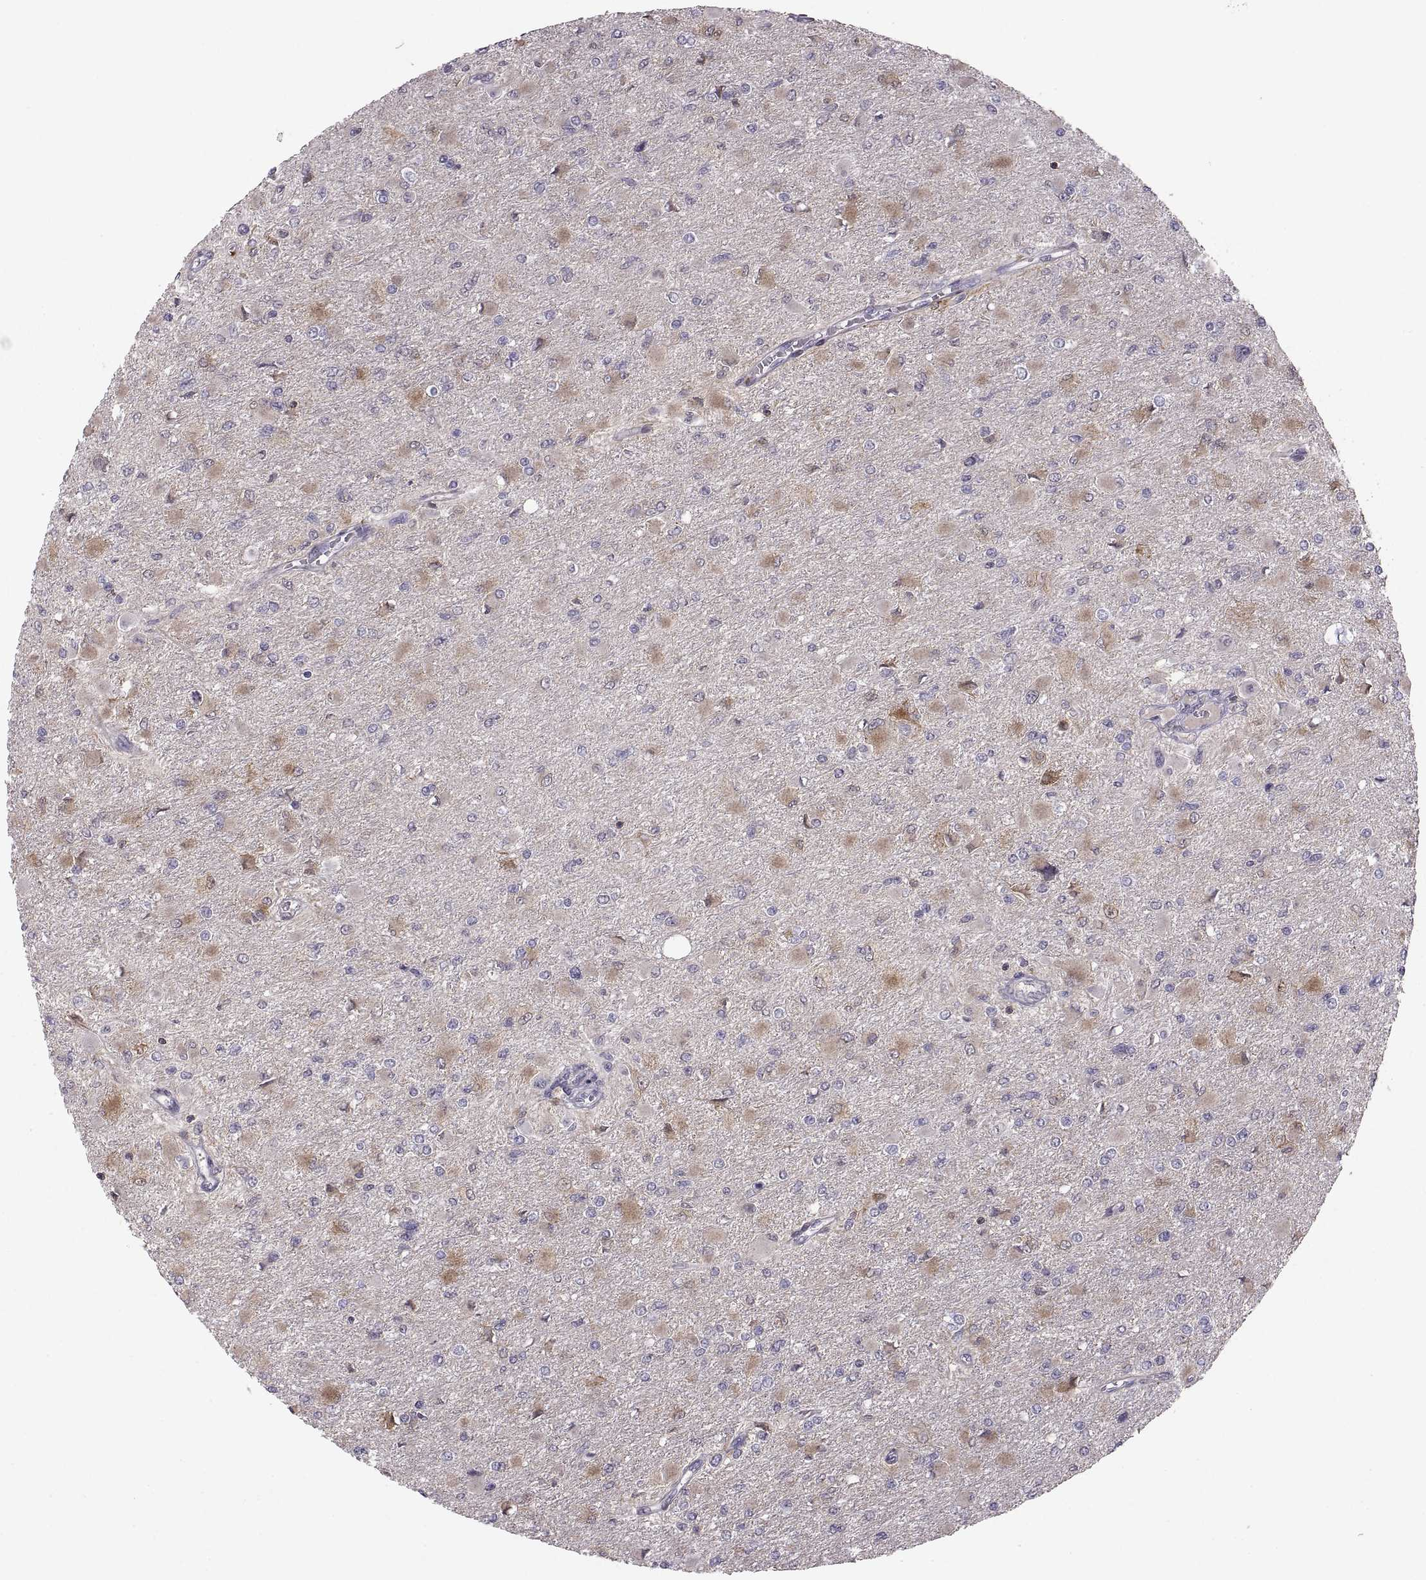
{"staining": {"intensity": "negative", "quantity": "none", "location": "none"}, "tissue": "glioma", "cell_type": "Tumor cells", "image_type": "cancer", "snomed": [{"axis": "morphology", "description": "Glioma, malignant, High grade"}, {"axis": "topography", "description": "Cerebral cortex"}], "caption": "Immunohistochemical staining of human glioma displays no significant expression in tumor cells.", "gene": "EZR", "patient": {"sex": "female", "age": 36}}